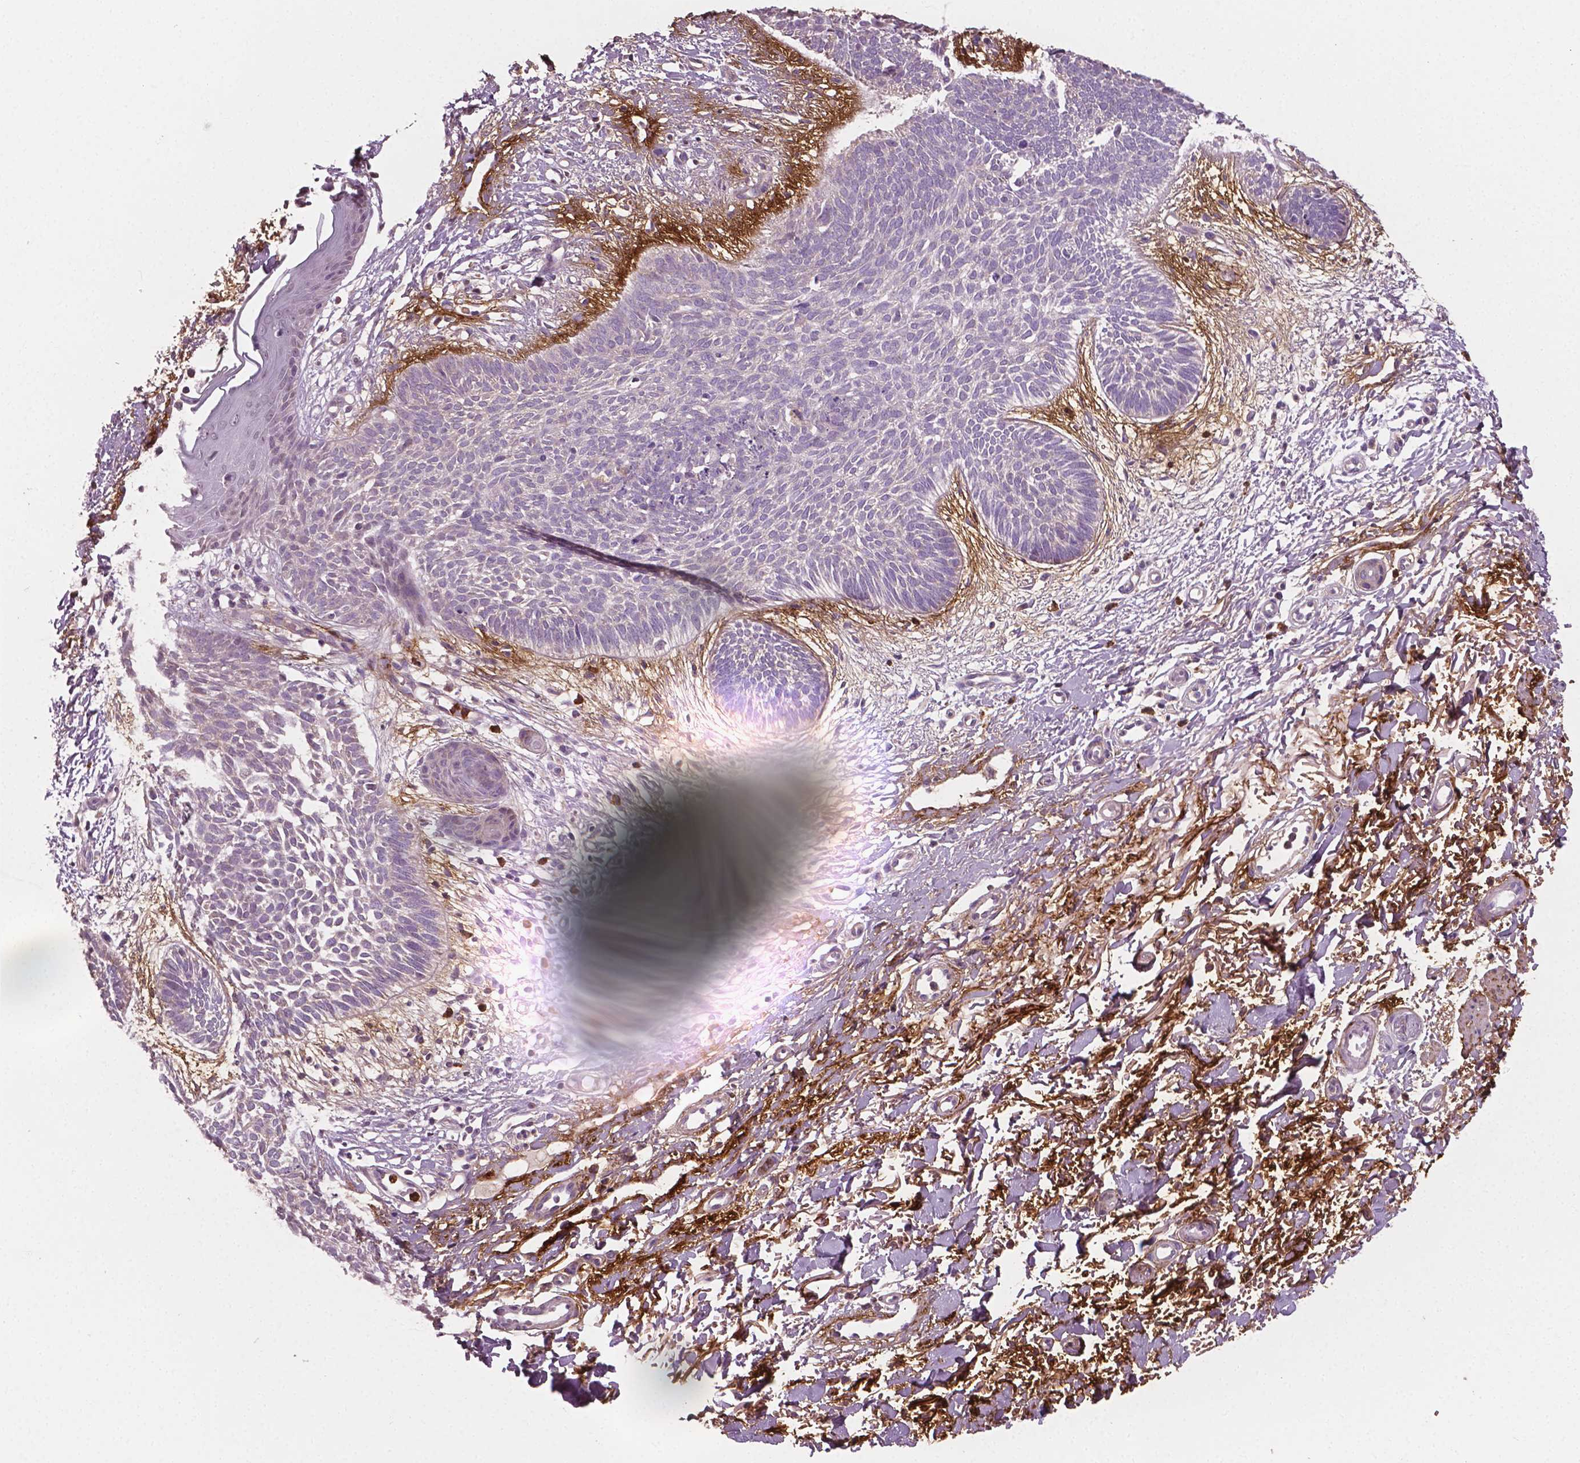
{"staining": {"intensity": "negative", "quantity": "none", "location": "none"}, "tissue": "skin cancer", "cell_type": "Tumor cells", "image_type": "cancer", "snomed": [{"axis": "morphology", "description": "Basal cell carcinoma"}, {"axis": "topography", "description": "Skin"}], "caption": "Protein analysis of skin basal cell carcinoma displays no significant expression in tumor cells.", "gene": "PTX3", "patient": {"sex": "female", "age": 84}}